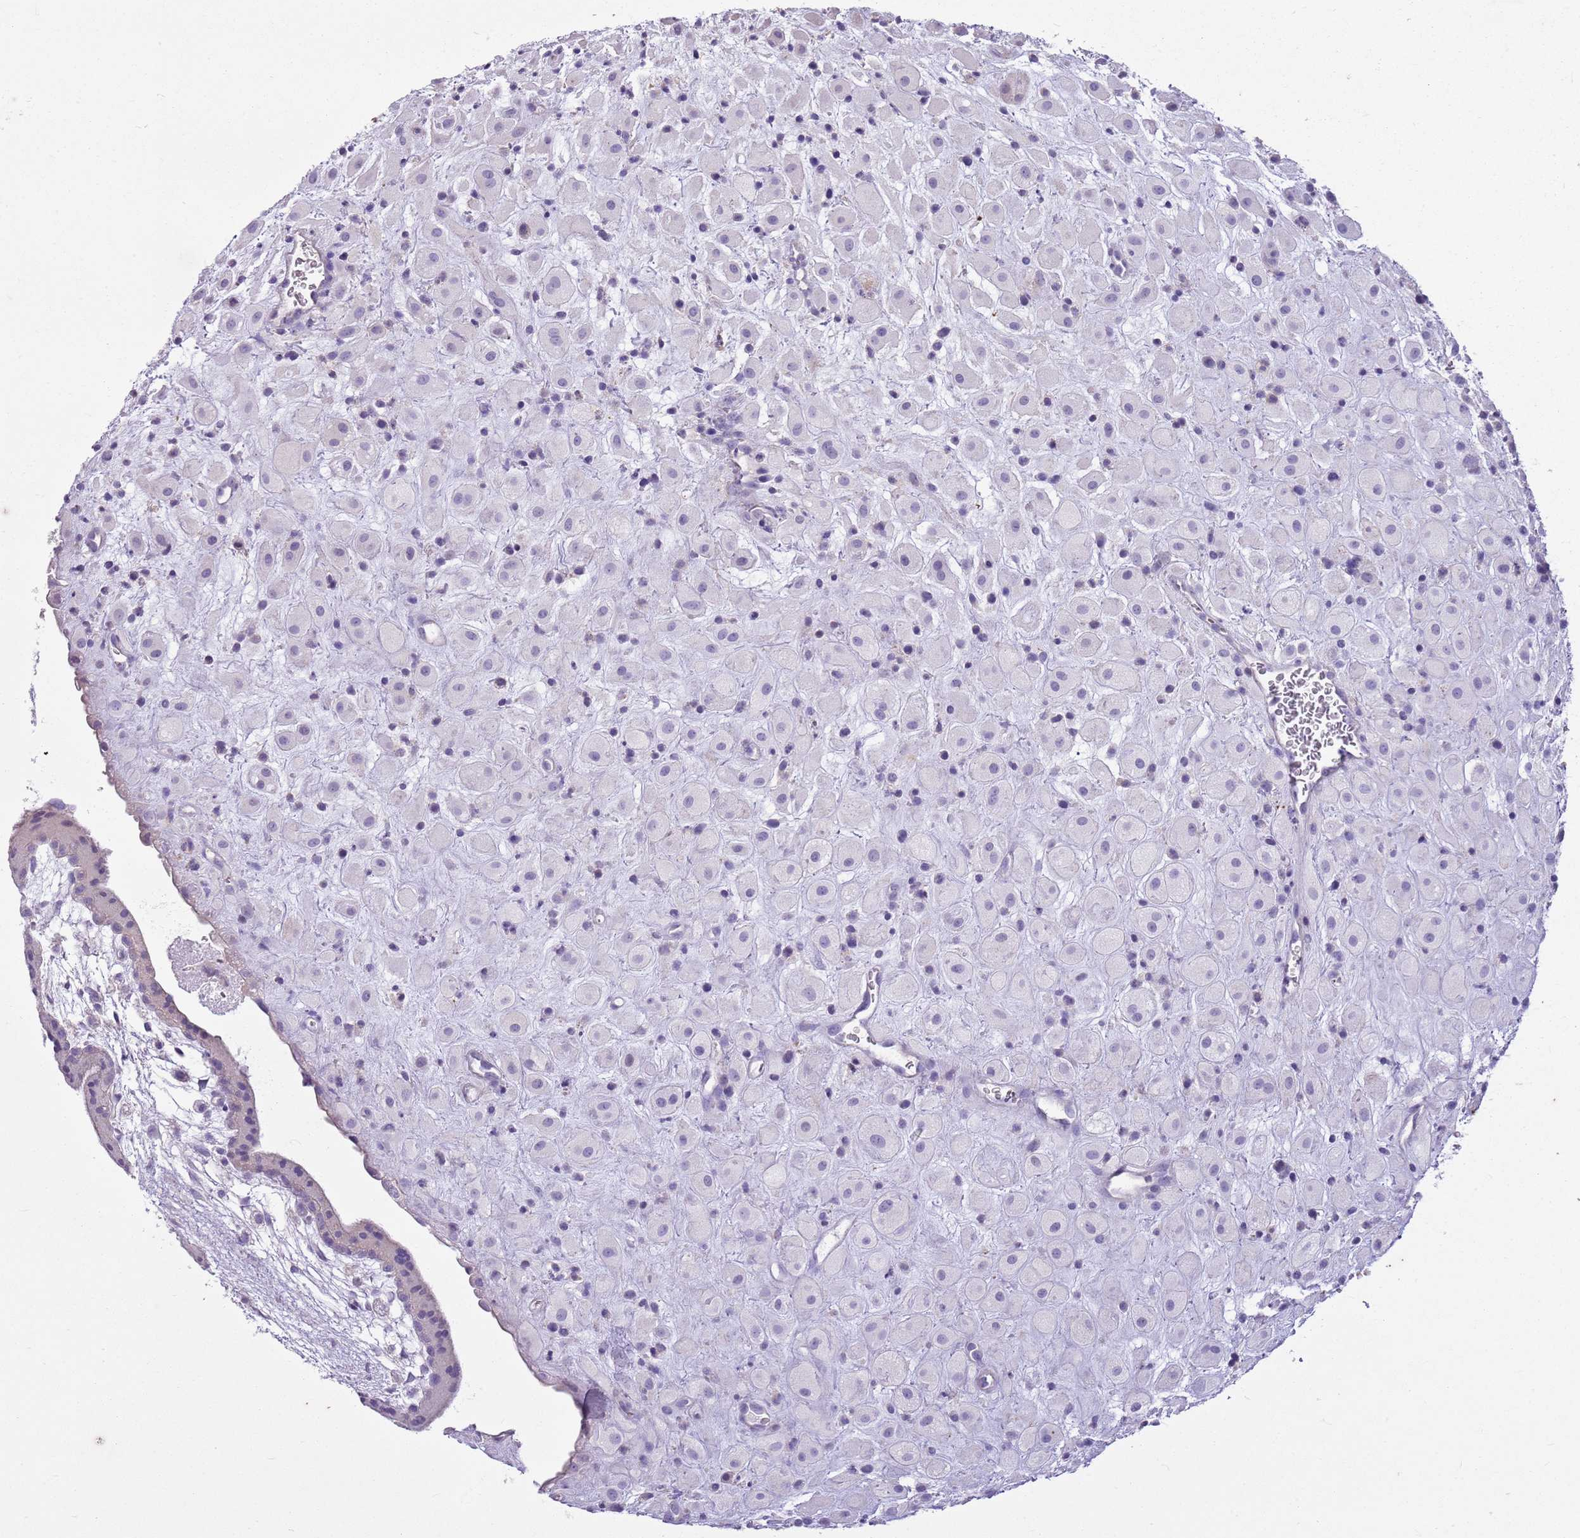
{"staining": {"intensity": "negative", "quantity": "none", "location": "none"}, "tissue": "placenta", "cell_type": "Decidual cells", "image_type": "normal", "snomed": [{"axis": "morphology", "description": "Normal tissue, NOS"}, {"axis": "topography", "description": "Placenta"}], "caption": "A high-resolution histopathology image shows immunohistochemistry (IHC) staining of benign placenta, which exhibits no significant positivity in decidual cells. The staining is performed using DAB (3,3'-diaminobenzidine) brown chromogen with nuclei counter-stained in using hematoxylin.", "gene": "CNPPD1", "patient": {"sex": "female", "age": 35}}